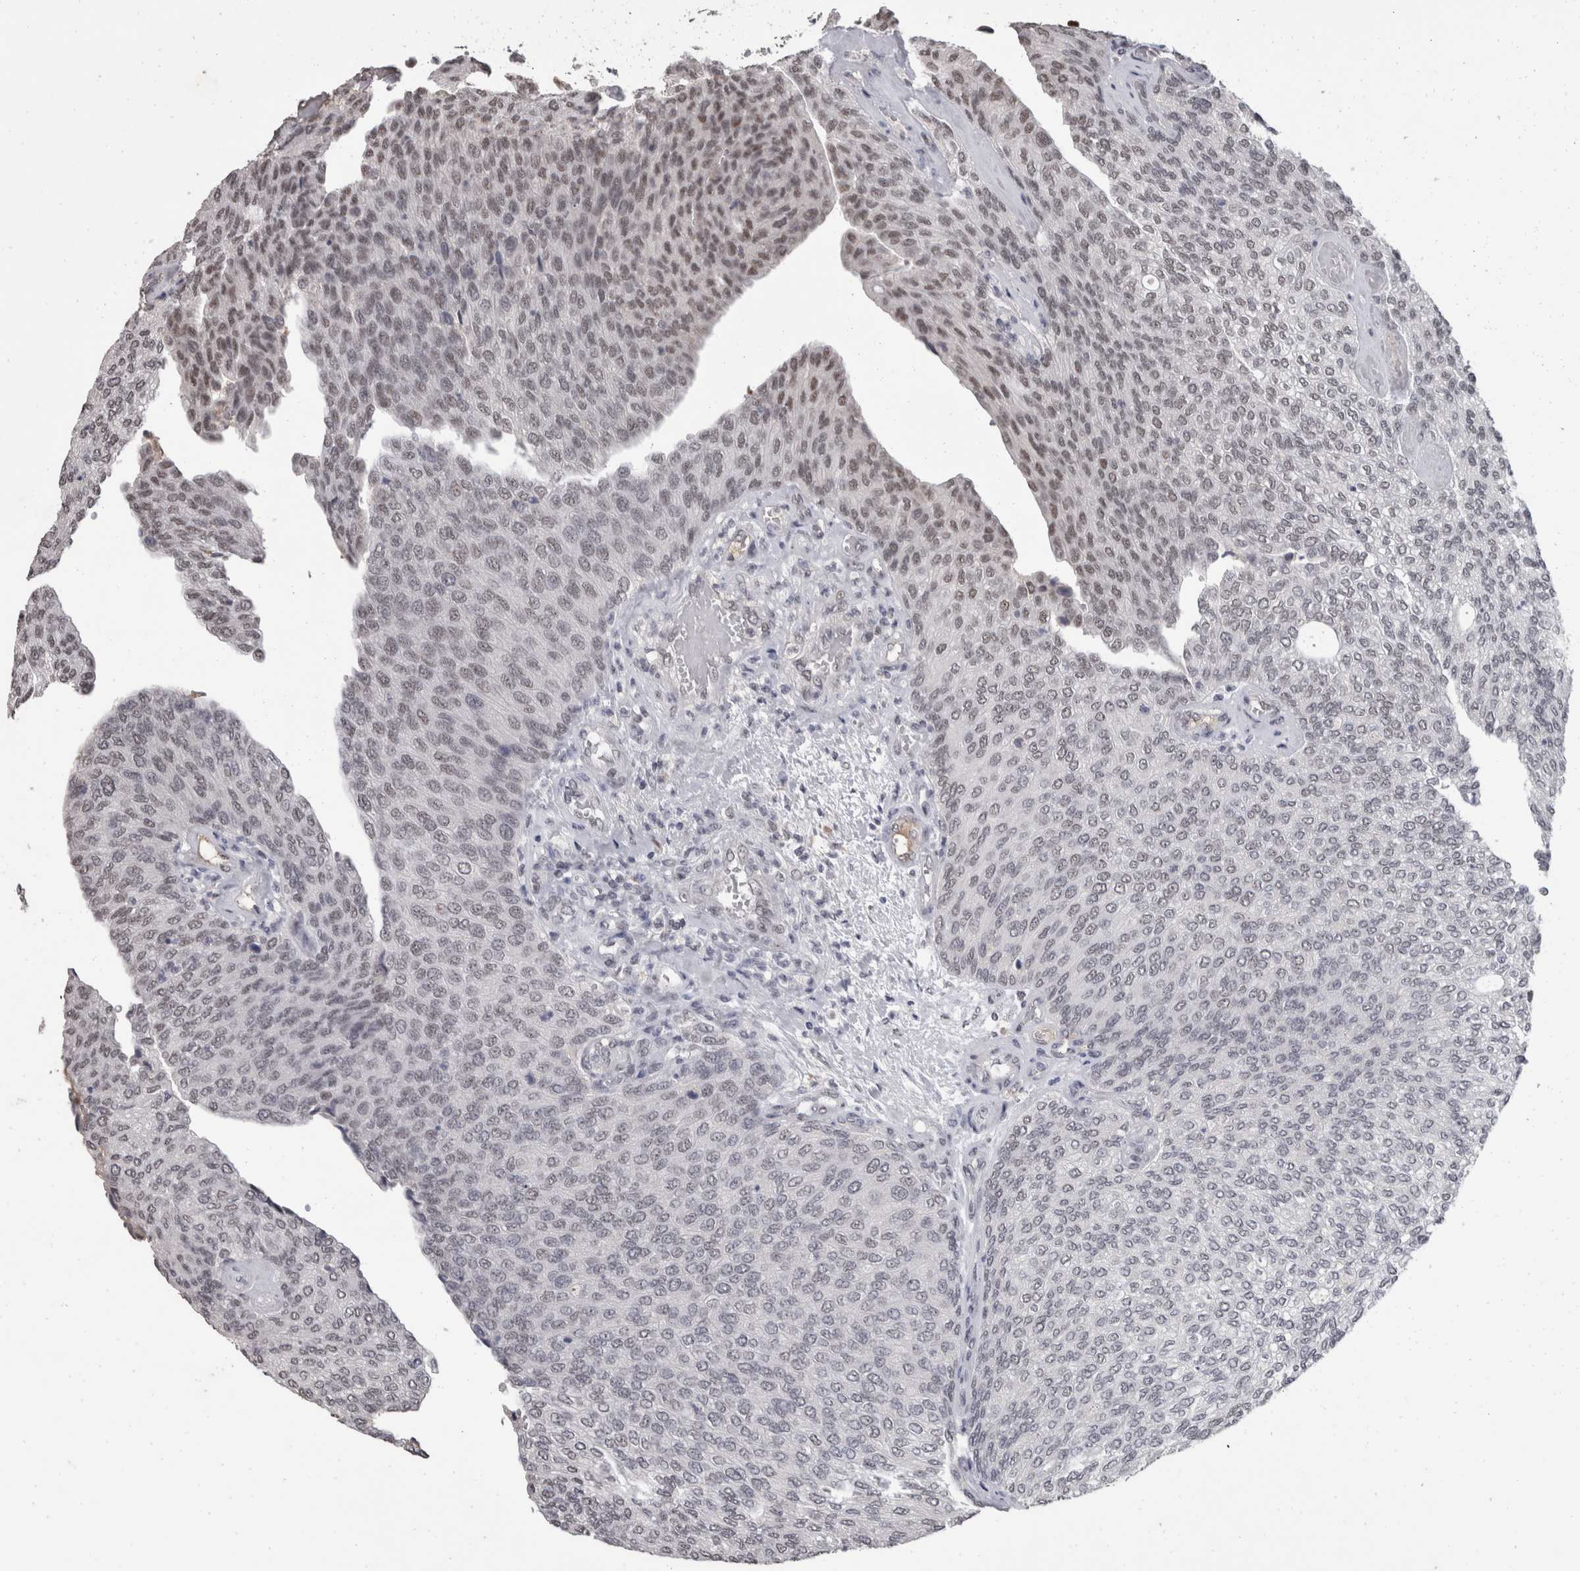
{"staining": {"intensity": "weak", "quantity": ">75%", "location": "nuclear"}, "tissue": "urothelial cancer", "cell_type": "Tumor cells", "image_type": "cancer", "snomed": [{"axis": "morphology", "description": "Urothelial carcinoma, Low grade"}, {"axis": "topography", "description": "Urinary bladder"}], "caption": "Urothelial cancer stained with a brown dye shows weak nuclear positive expression in about >75% of tumor cells.", "gene": "DDX17", "patient": {"sex": "female", "age": 79}}